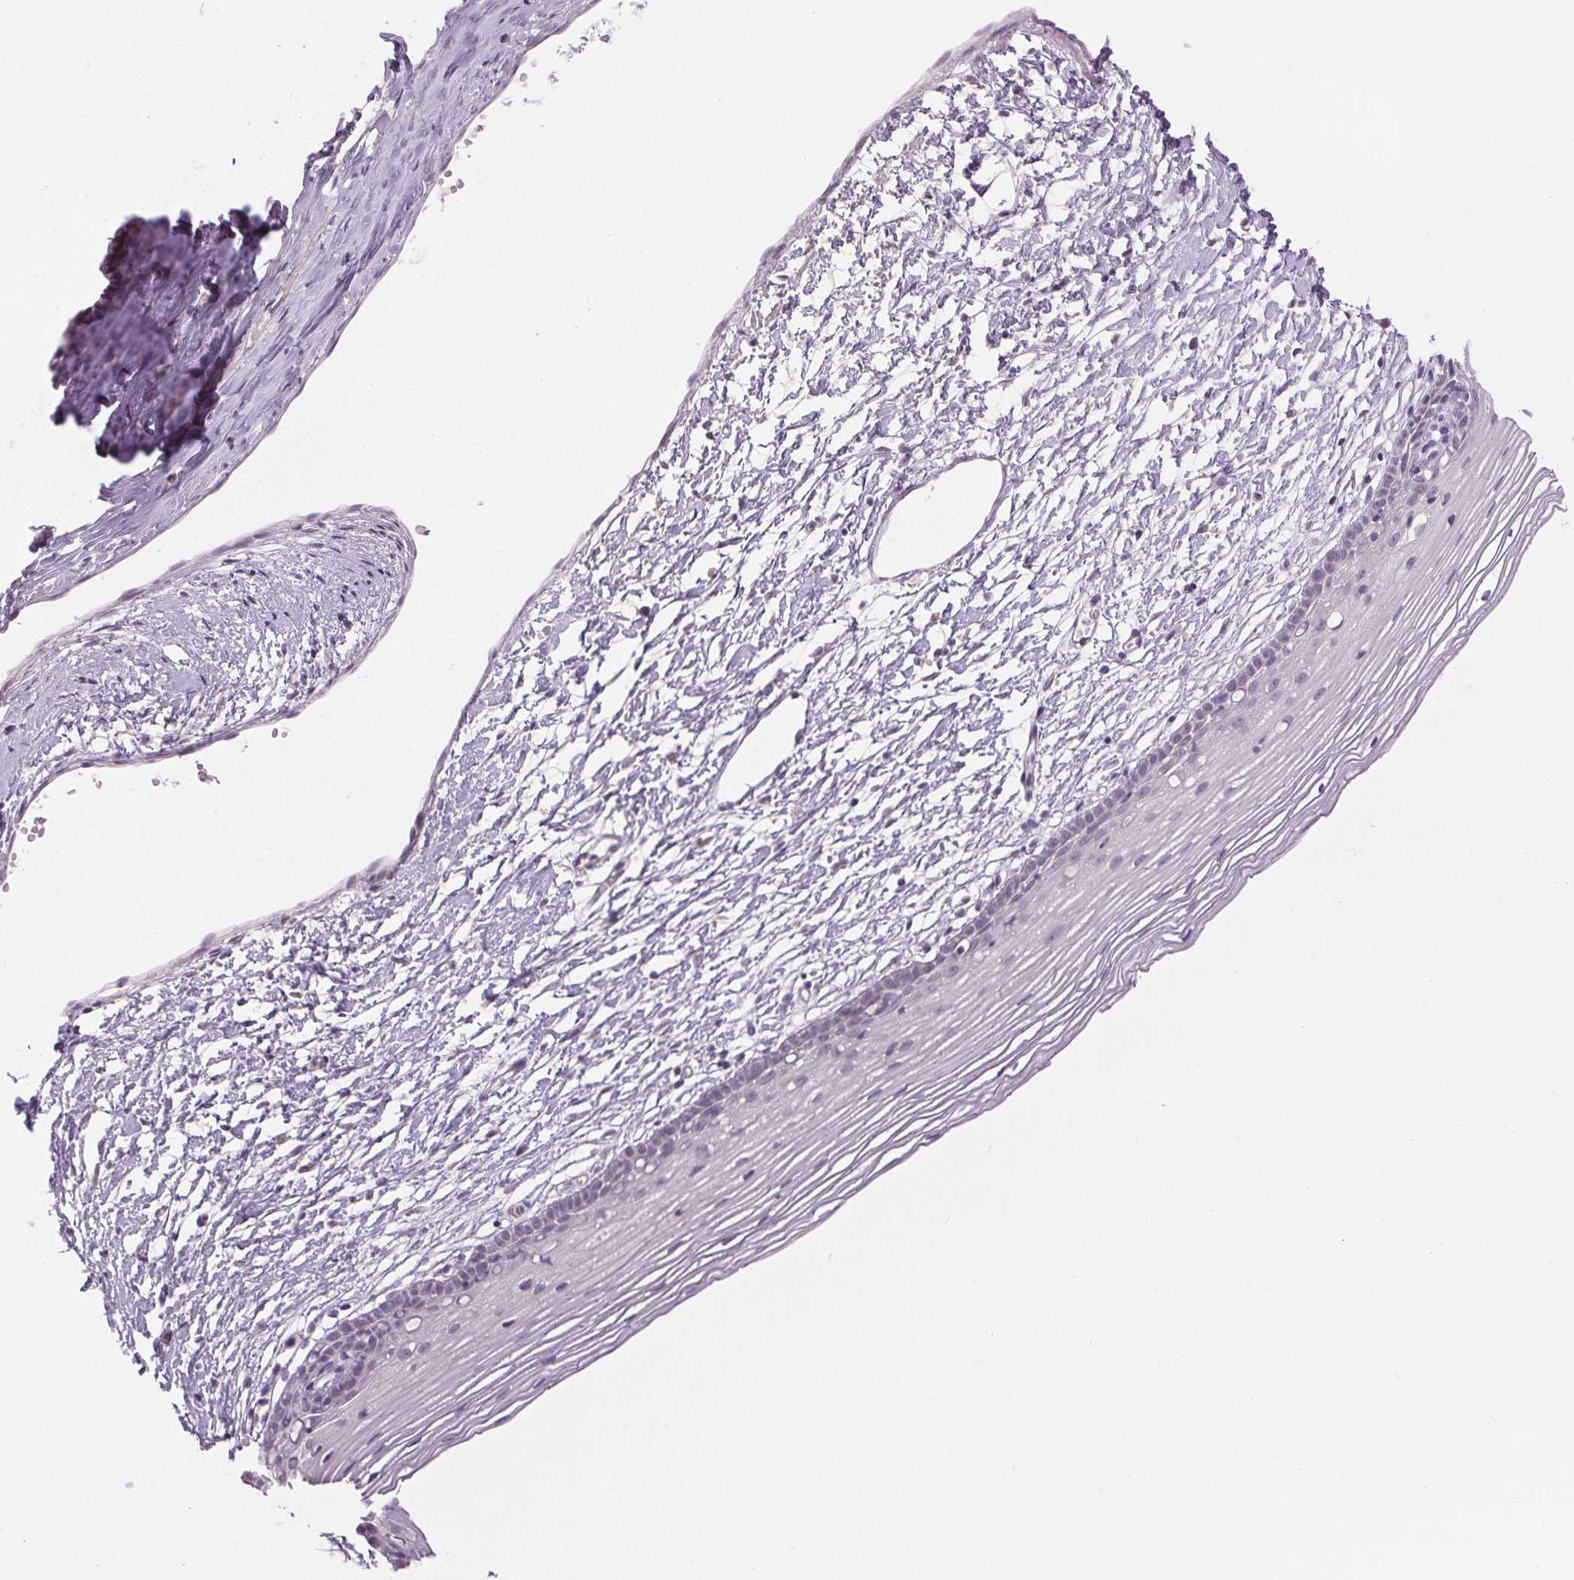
{"staining": {"intensity": "negative", "quantity": "none", "location": "none"}, "tissue": "cervix", "cell_type": "Glandular cells", "image_type": "normal", "snomed": [{"axis": "morphology", "description": "Normal tissue, NOS"}, {"axis": "topography", "description": "Cervix"}], "caption": "Micrograph shows no protein positivity in glandular cells of benign cervix.", "gene": "FAM168A", "patient": {"sex": "female", "age": 40}}